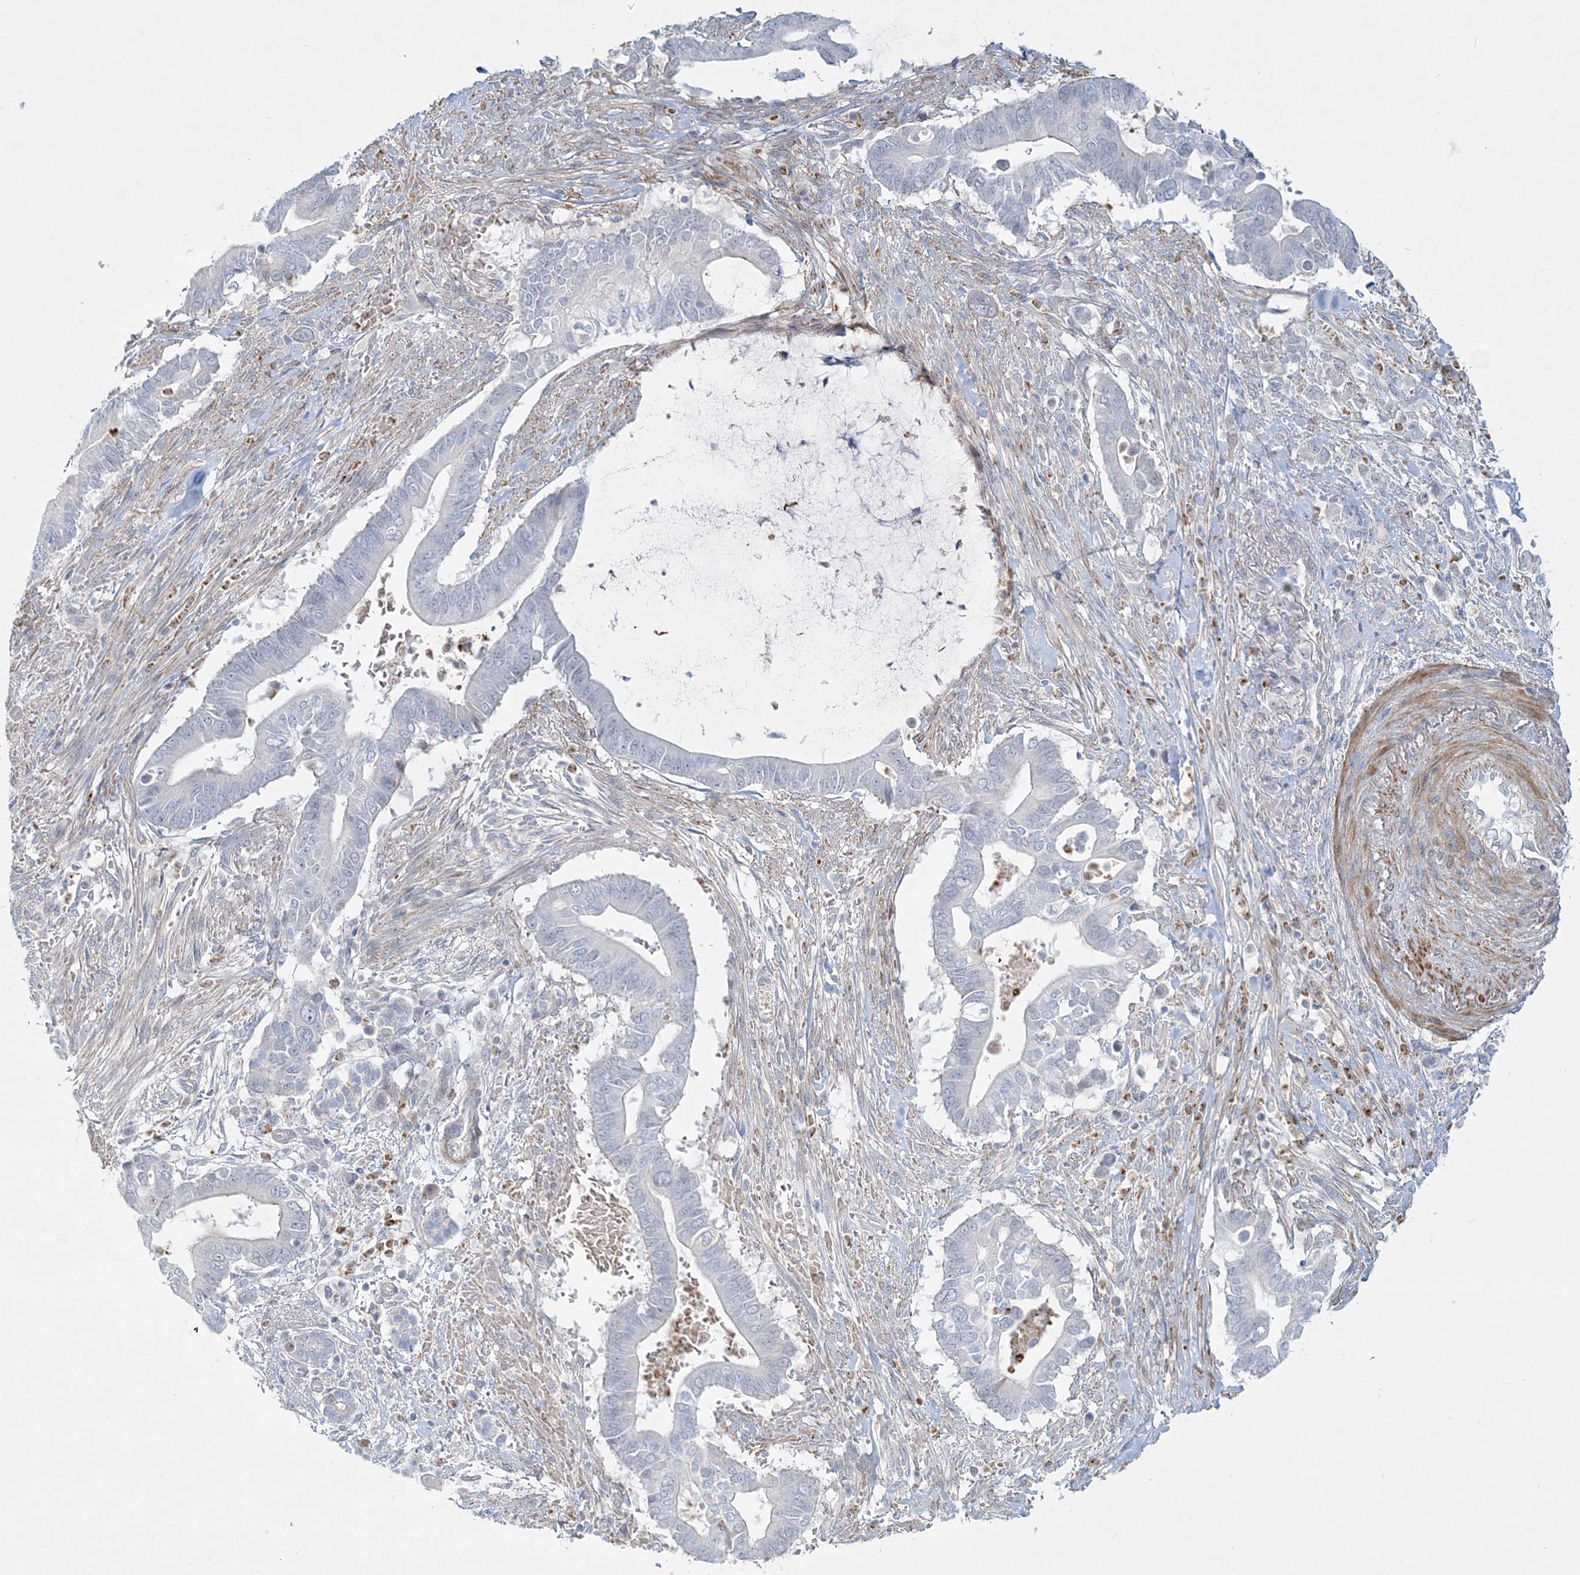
{"staining": {"intensity": "negative", "quantity": "none", "location": "none"}, "tissue": "pancreatic cancer", "cell_type": "Tumor cells", "image_type": "cancer", "snomed": [{"axis": "morphology", "description": "Adenocarcinoma, NOS"}, {"axis": "topography", "description": "Pancreas"}], "caption": "This image is of pancreatic cancer (adenocarcinoma) stained with immunohistochemistry to label a protein in brown with the nuclei are counter-stained blue. There is no positivity in tumor cells. Brightfield microscopy of IHC stained with DAB (brown) and hematoxylin (blue), captured at high magnification.", "gene": "DNAH5", "patient": {"sex": "male", "age": 68}}